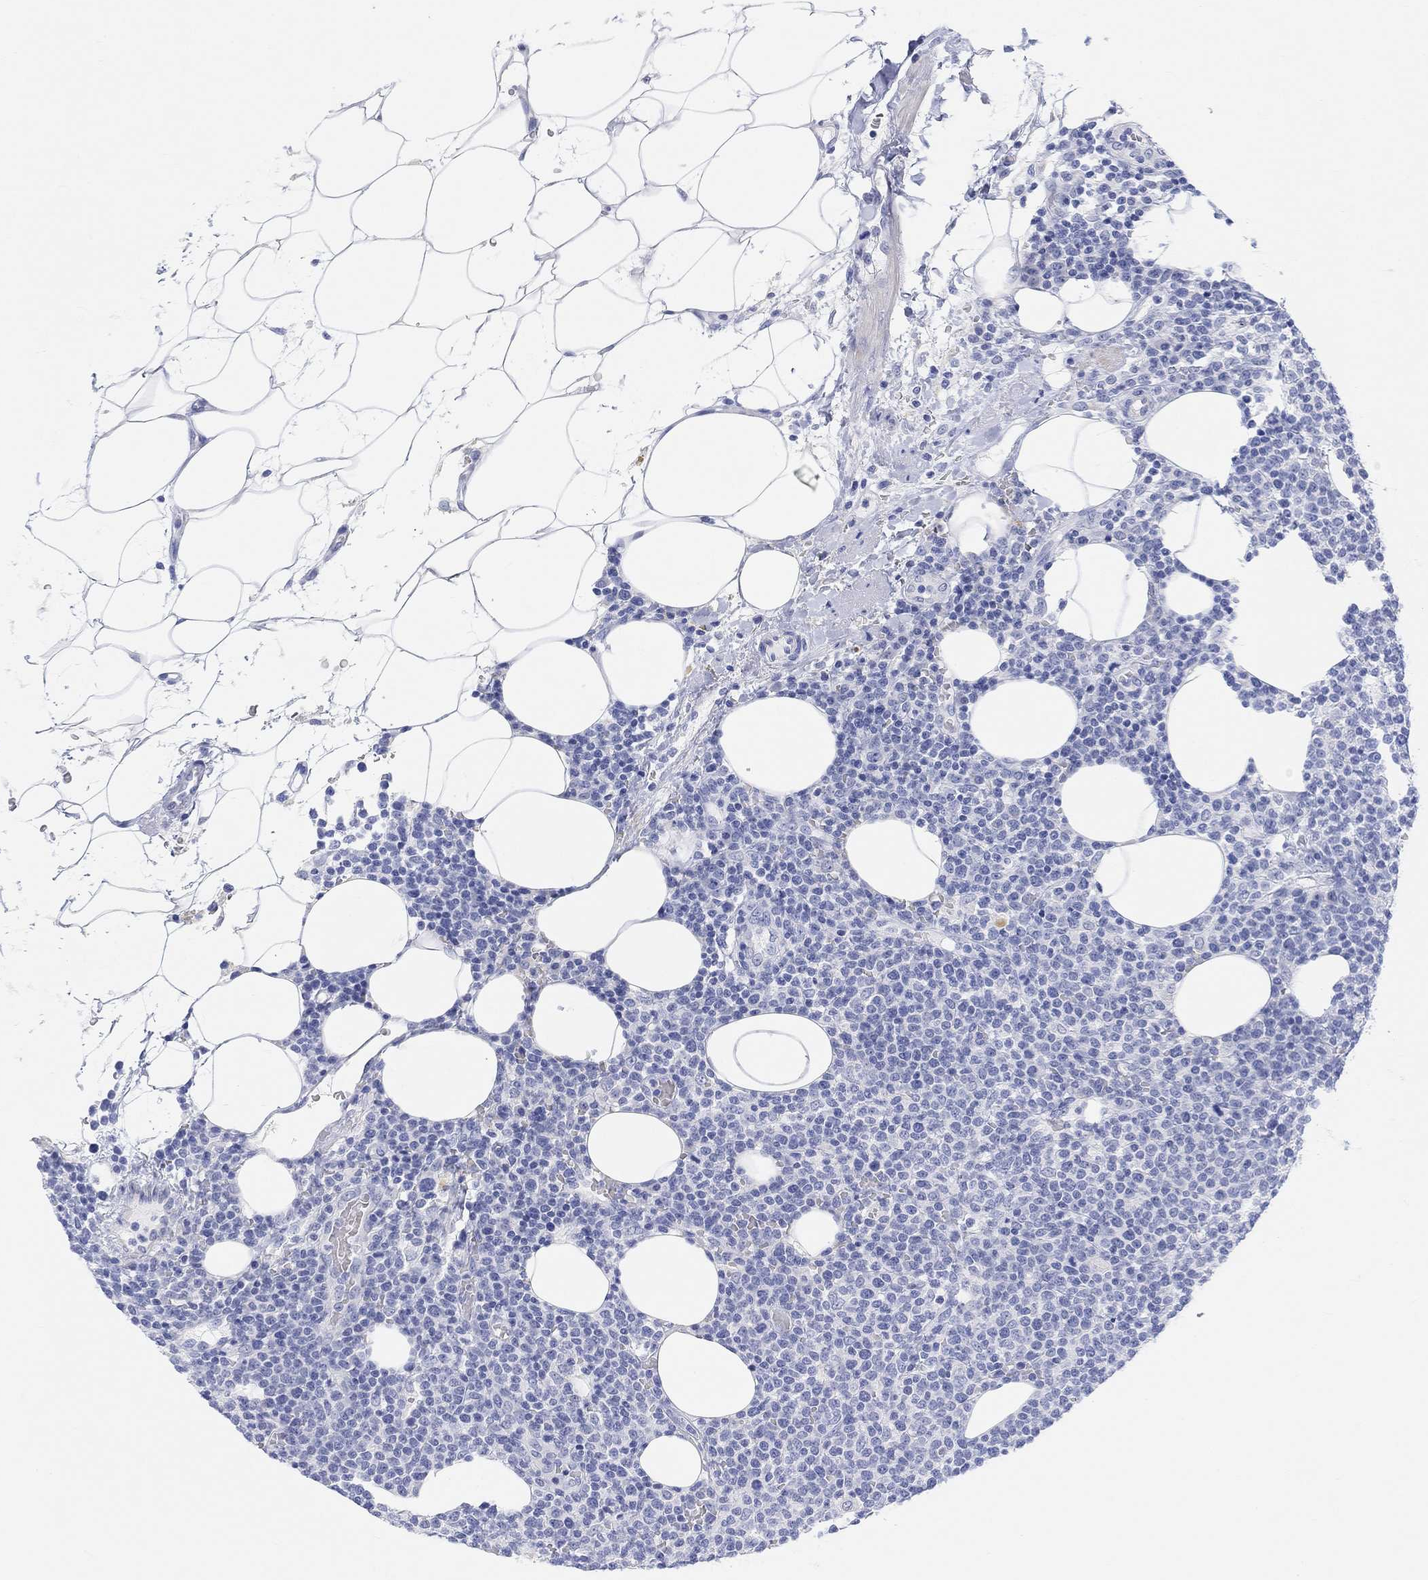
{"staining": {"intensity": "negative", "quantity": "none", "location": "none"}, "tissue": "lymphoma", "cell_type": "Tumor cells", "image_type": "cancer", "snomed": [{"axis": "morphology", "description": "Malignant lymphoma, non-Hodgkin's type, High grade"}, {"axis": "topography", "description": "Lymph node"}], "caption": "A micrograph of human lymphoma is negative for staining in tumor cells.", "gene": "XIRP2", "patient": {"sex": "male", "age": 61}}